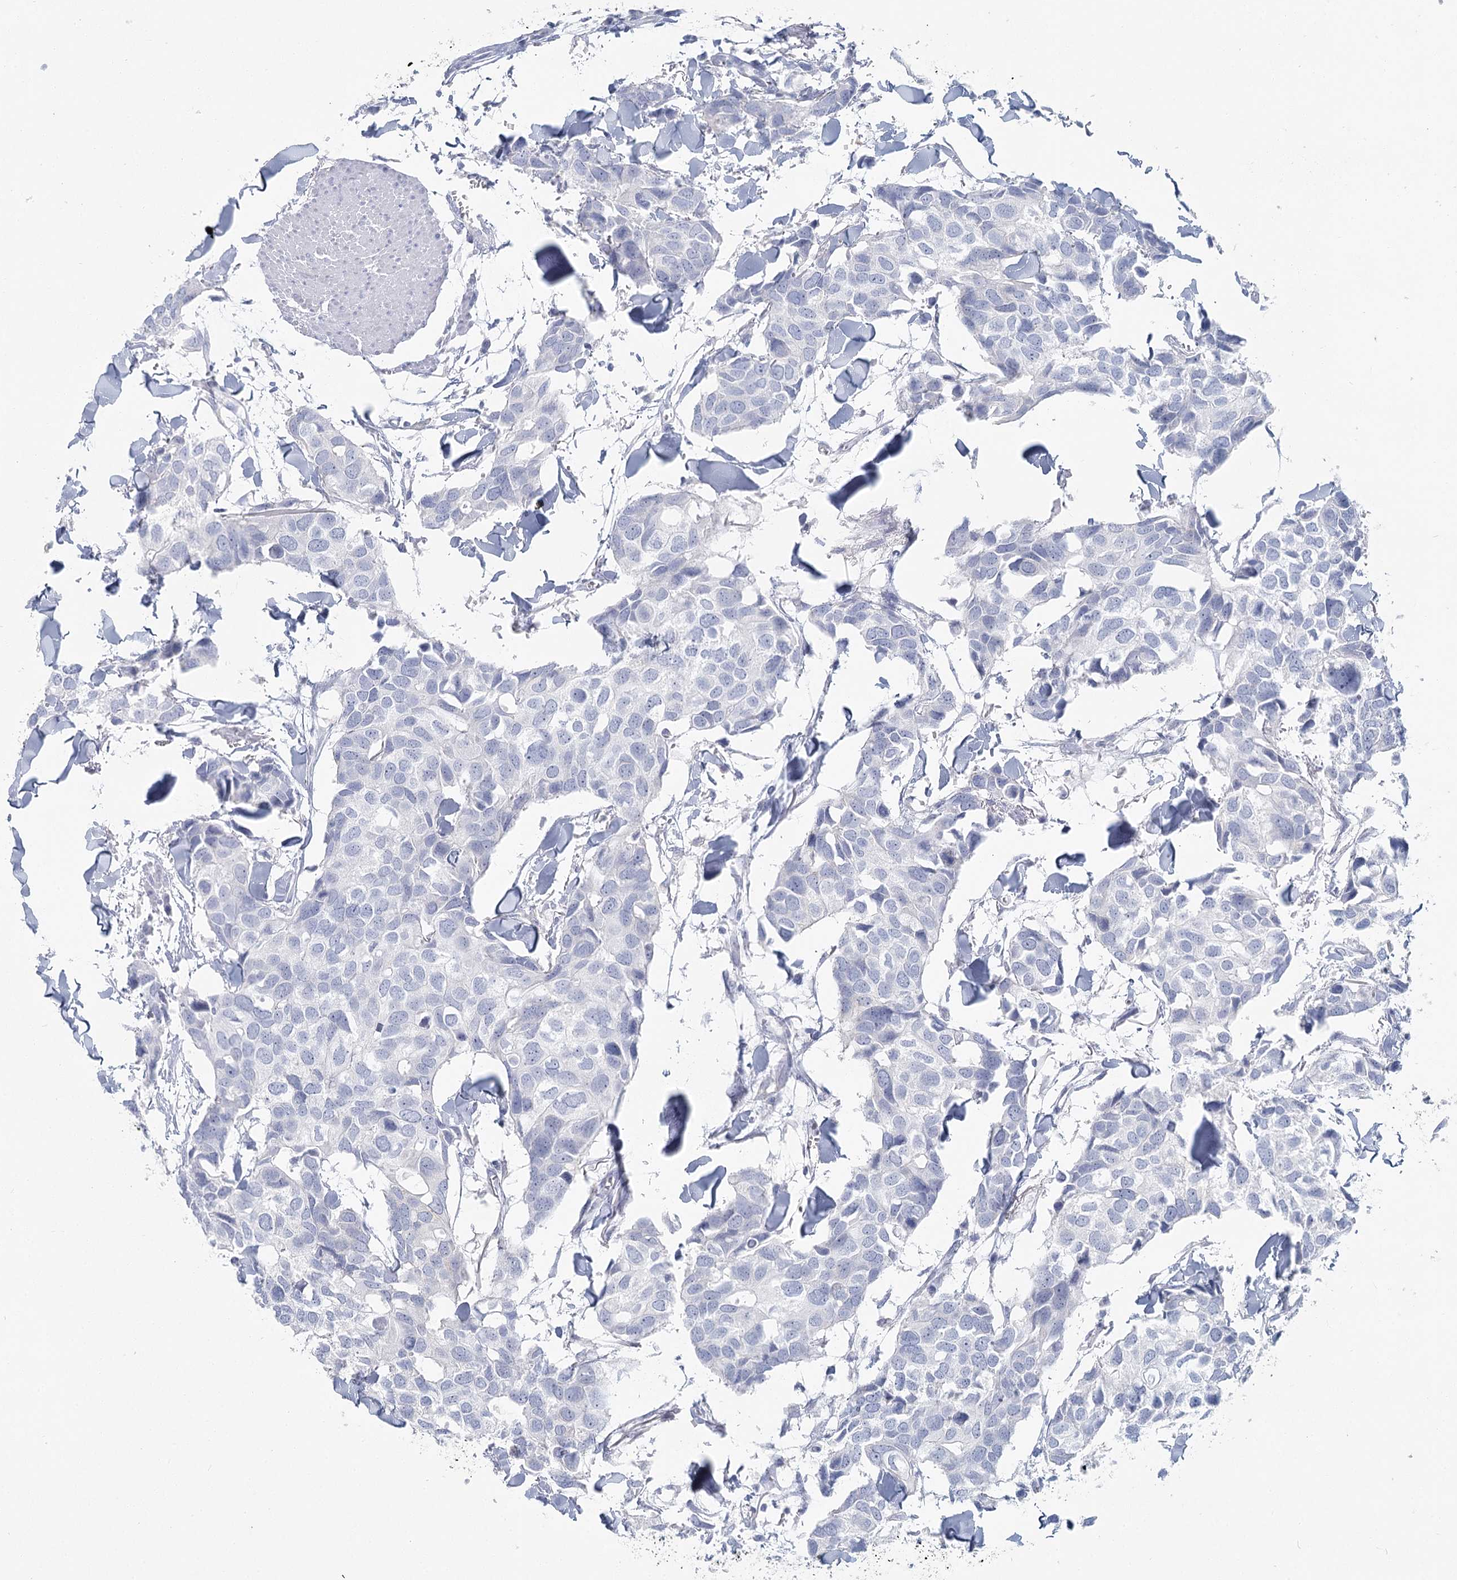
{"staining": {"intensity": "negative", "quantity": "none", "location": "none"}, "tissue": "breast cancer", "cell_type": "Tumor cells", "image_type": "cancer", "snomed": [{"axis": "morphology", "description": "Duct carcinoma"}, {"axis": "topography", "description": "Breast"}], "caption": "Tumor cells are negative for protein expression in human breast cancer. The staining was performed using DAB (3,3'-diaminobenzidine) to visualize the protein expression in brown, while the nuclei were stained in blue with hematoxylin (Magnification: 20x).", "gene": "IFIT5", "patient": {"sex": "female", "age": 83}}